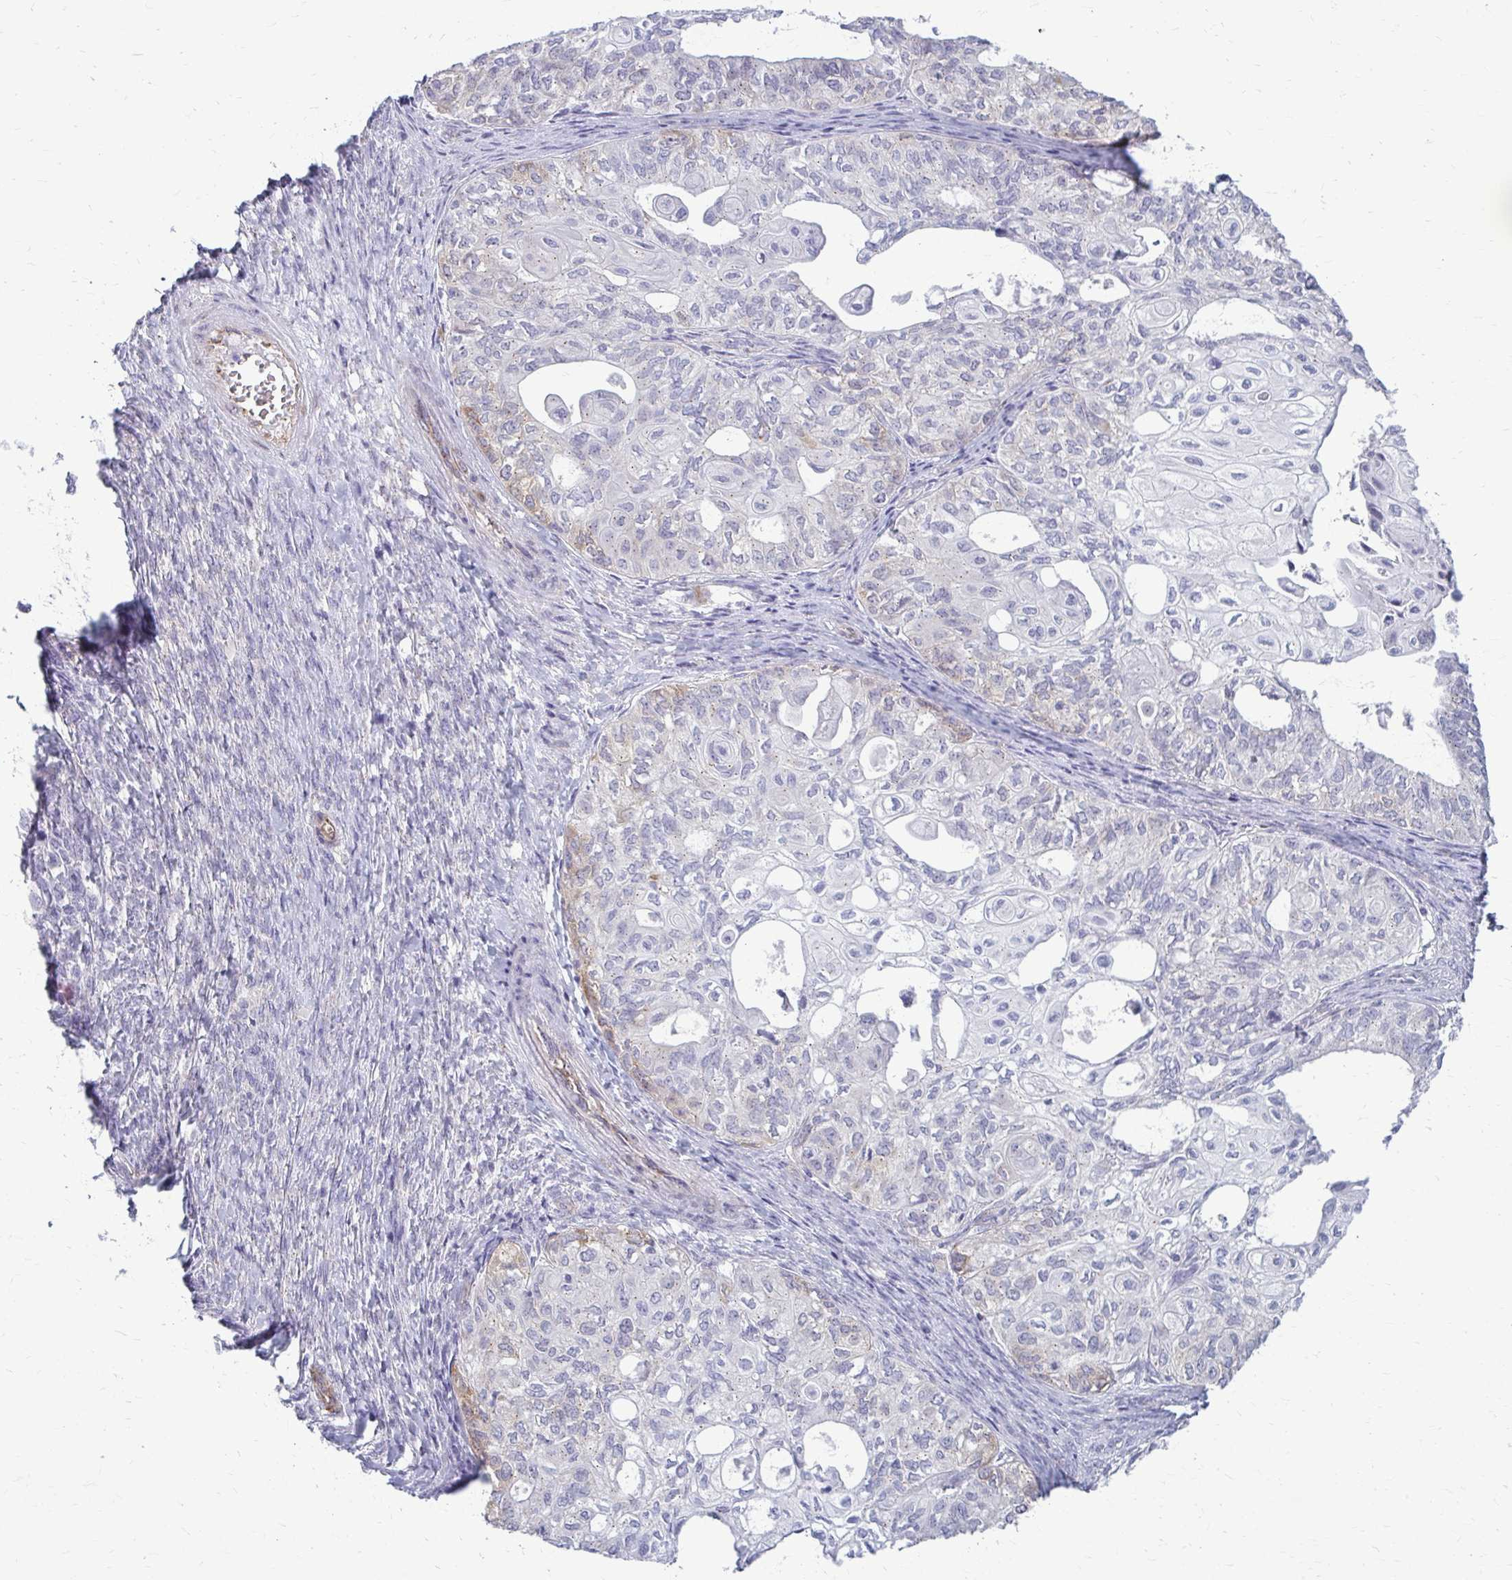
{"staining": {"intensity": "weak", "quantity": "<25%", "location": "cytoplasmic/membranous"}, "tissue": "ovarian cancer", "cell_type": "Tumor cells", "image_type": "cancer", "snomed": [{"axis": "morphology", "description": "Carcinoma, endometroid"}, {"axis": "topography", "description": "Ovary"}], "caption": "Immunohistochemistry image of neoplastic tissue: ovarian endometroid carcinoma stained with DAB (3,3'-diaminobenzidine) shows no significant protein expression in tumor cells. (DAB (3,3'-diaminobenzidine) immunohistochemistry (IHC) with hematoxylin counter stain).", "gene": "DEPP1", "patient": {"sex": "female", "age": 64}}